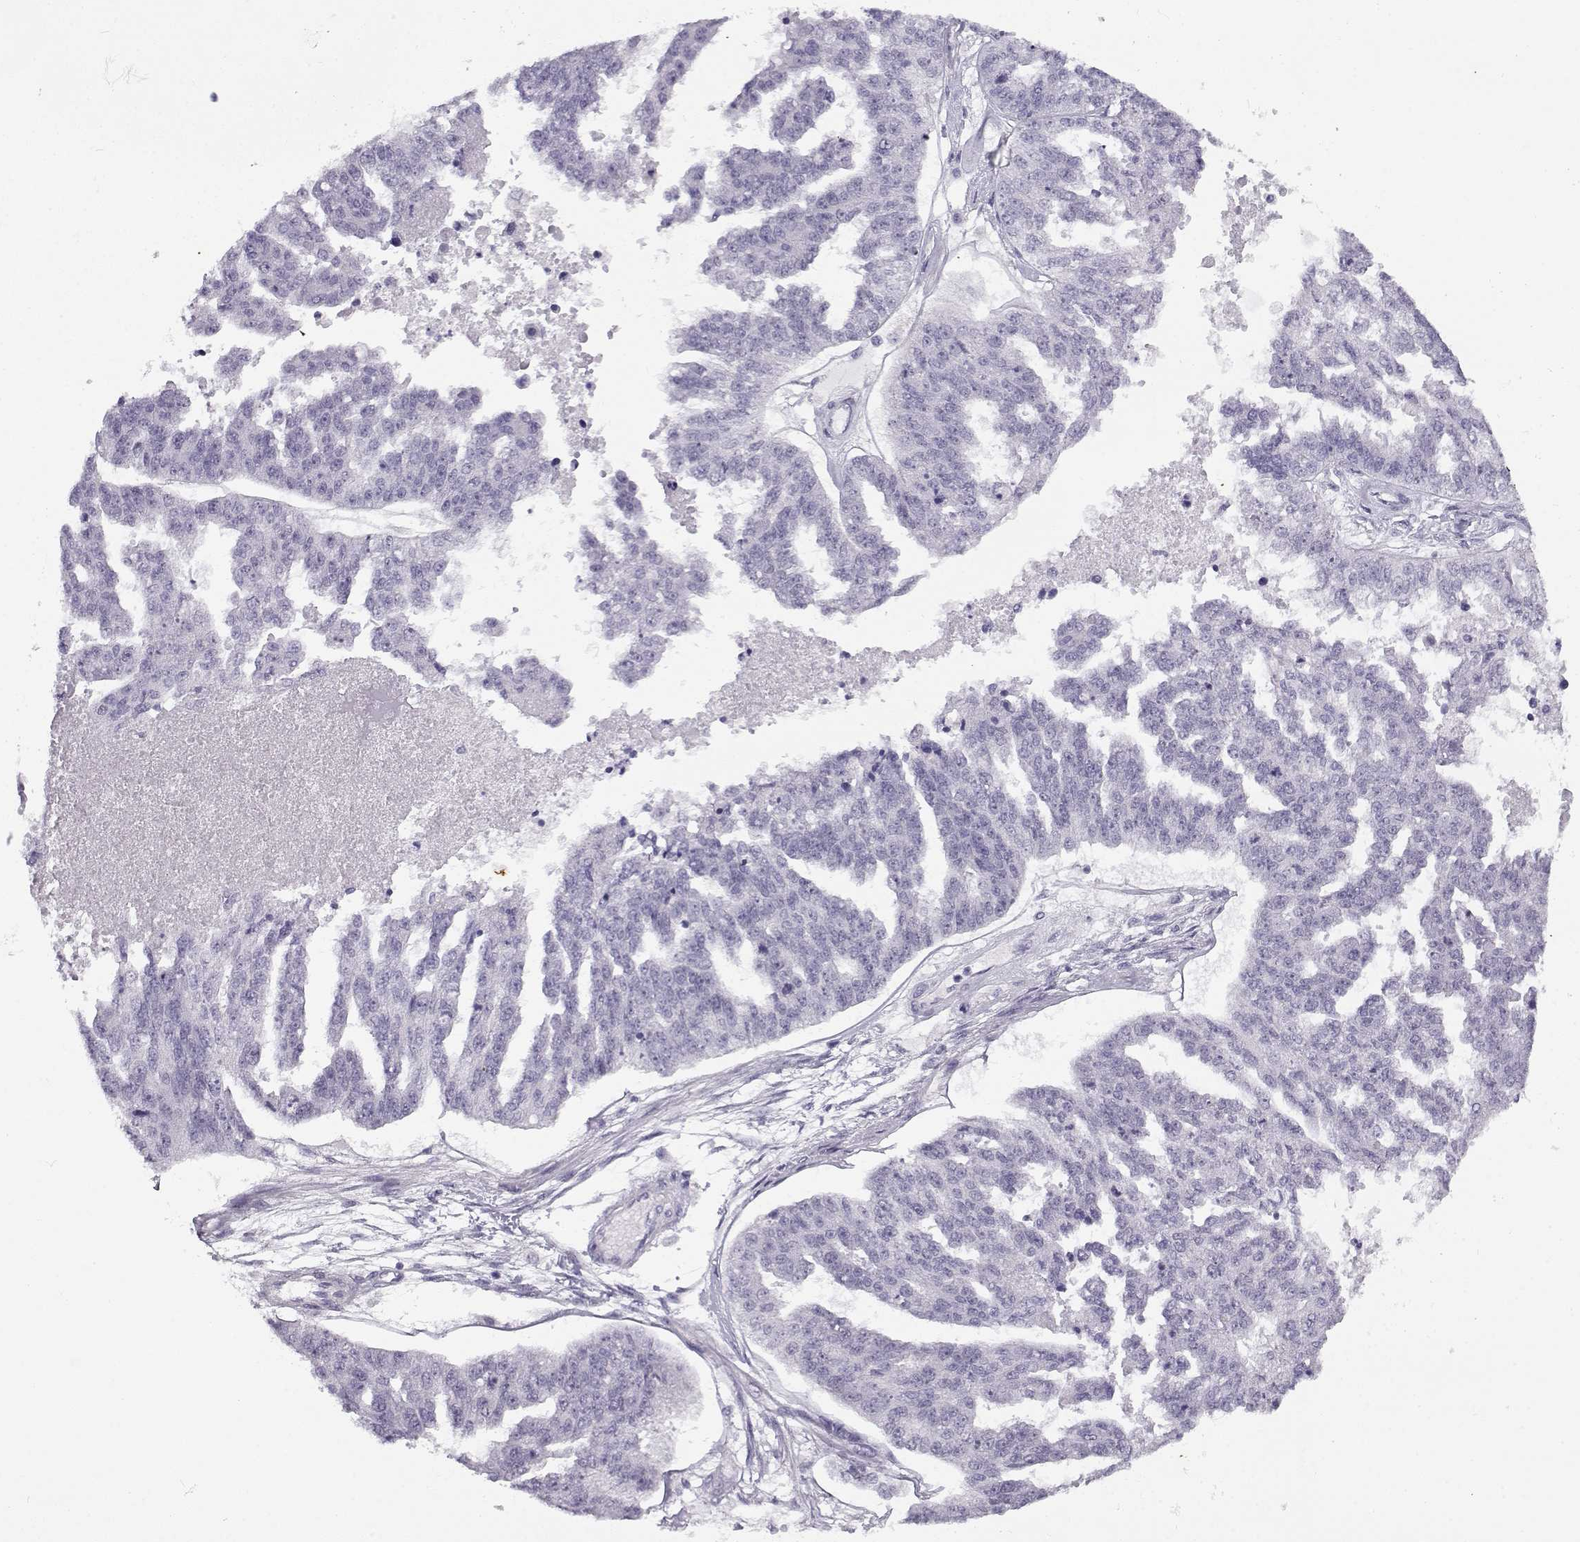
{"staining": {"intensity": "negative", "quantity": "none", "location": "none"}, "tissue": "ovarian cancer", "cell_type": "Tumor cells", "image_type": "cancer", "snomed": [{"axis": "morphology", "description": "Cystadenocarcinoma, serous, NOS"}, {"axis": "topography", "description": "Ovary"}], "caption": "This is a histopathology image of immunohistochemistry staining of serous cystadenocarcinoma (ovarian), which shows no positivity in tumor cells.", "gene": "TEX55", "patient": {"sex": "female", "age": 58}}